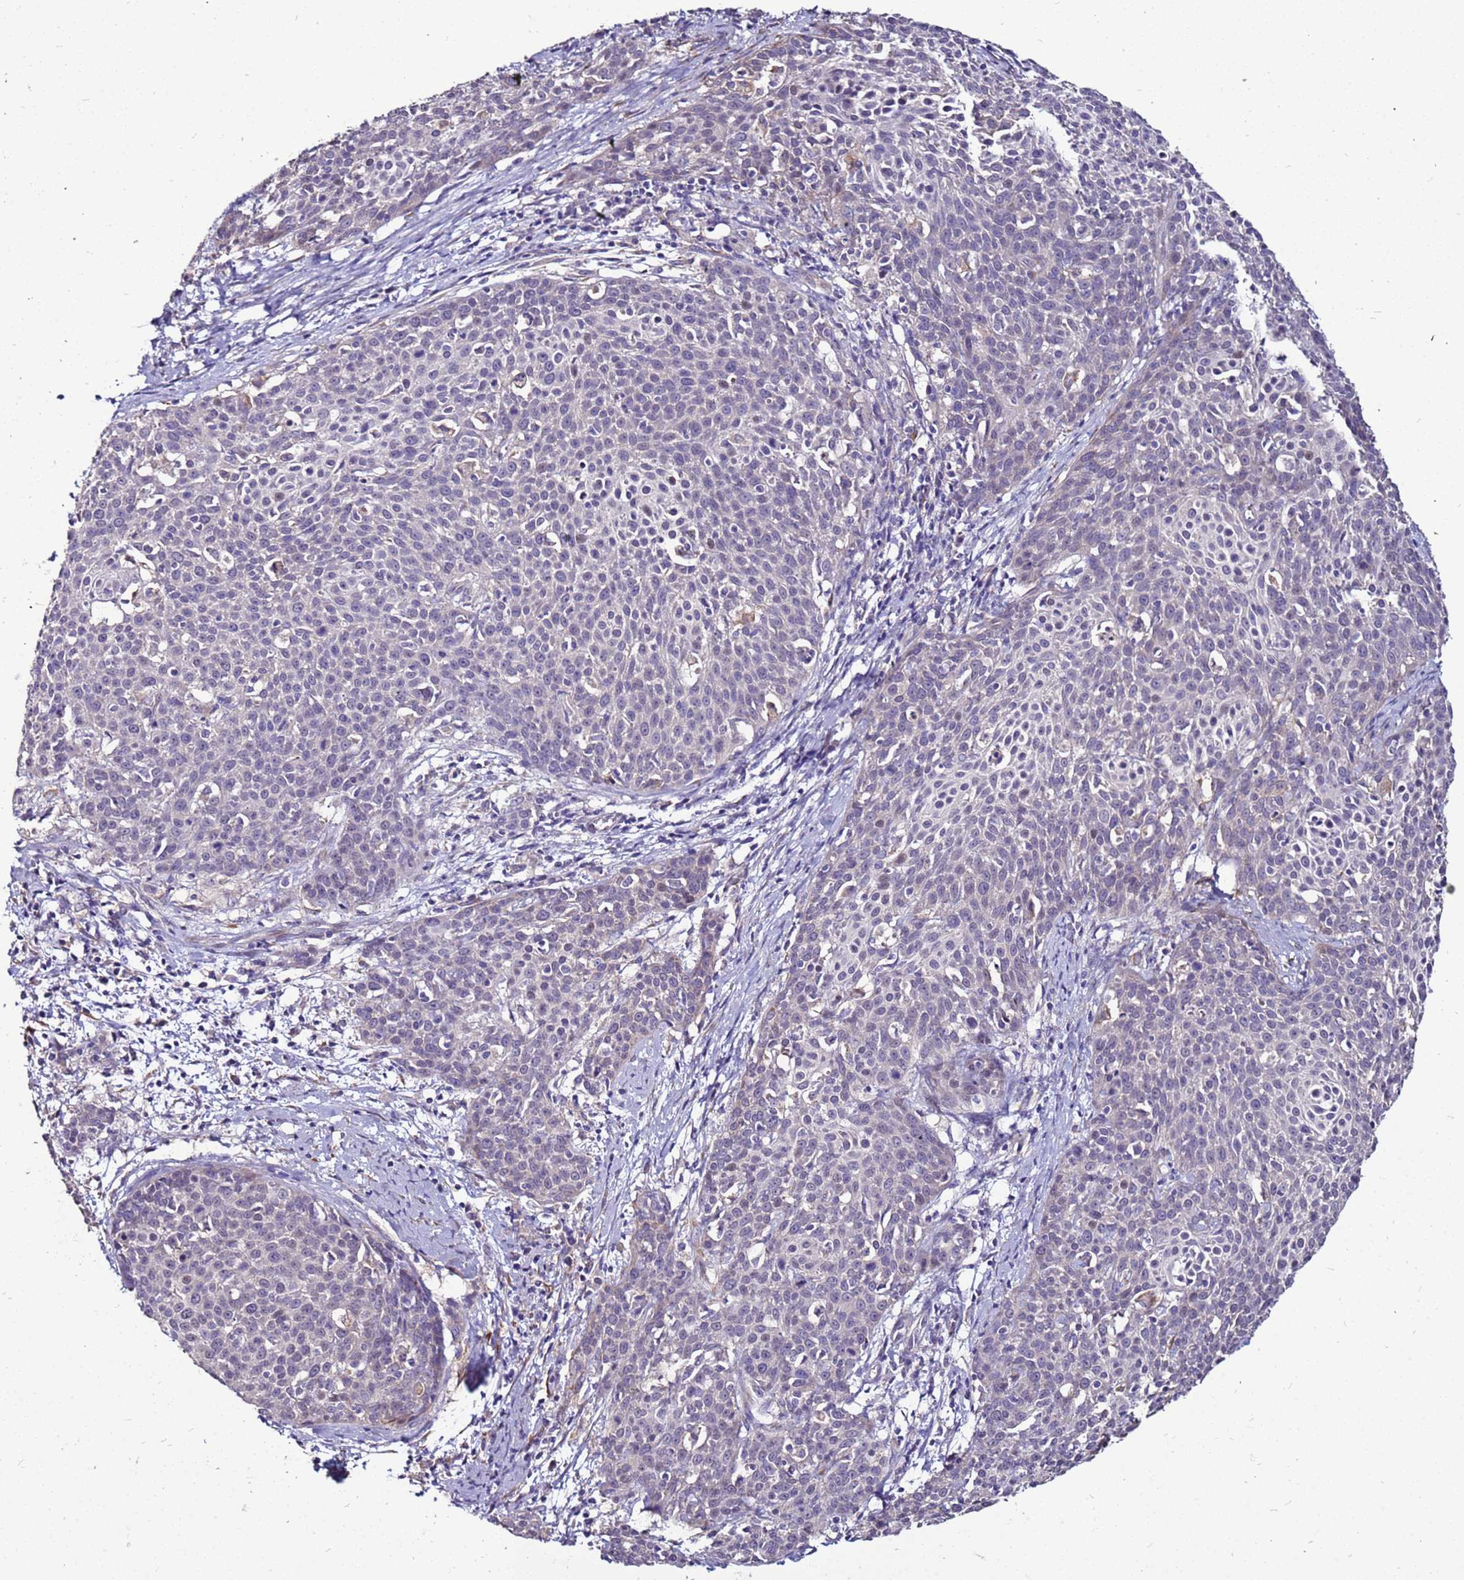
{"staining": {"intensity": "moderate", "quantity": "<25%", "location": "cytoplasmic/membranous"}, "tissue": "cervical cancer", "cell_type": "Tumor cells", "image_type": "cancer", "snomed": [{"axis": "morphology", "description": "Squamous cell carcinoma, NOS"}, {"axis": "topography", "description": "Cervix"}], "caption": "Immunohistochemical staining of cervical cancer shows low levels of moderate cytoplasmic/membranous protein staining in about <25% of tumor cells.", "gene": "SLC44A3", "patient": {"sex": "female", "age": 38}}